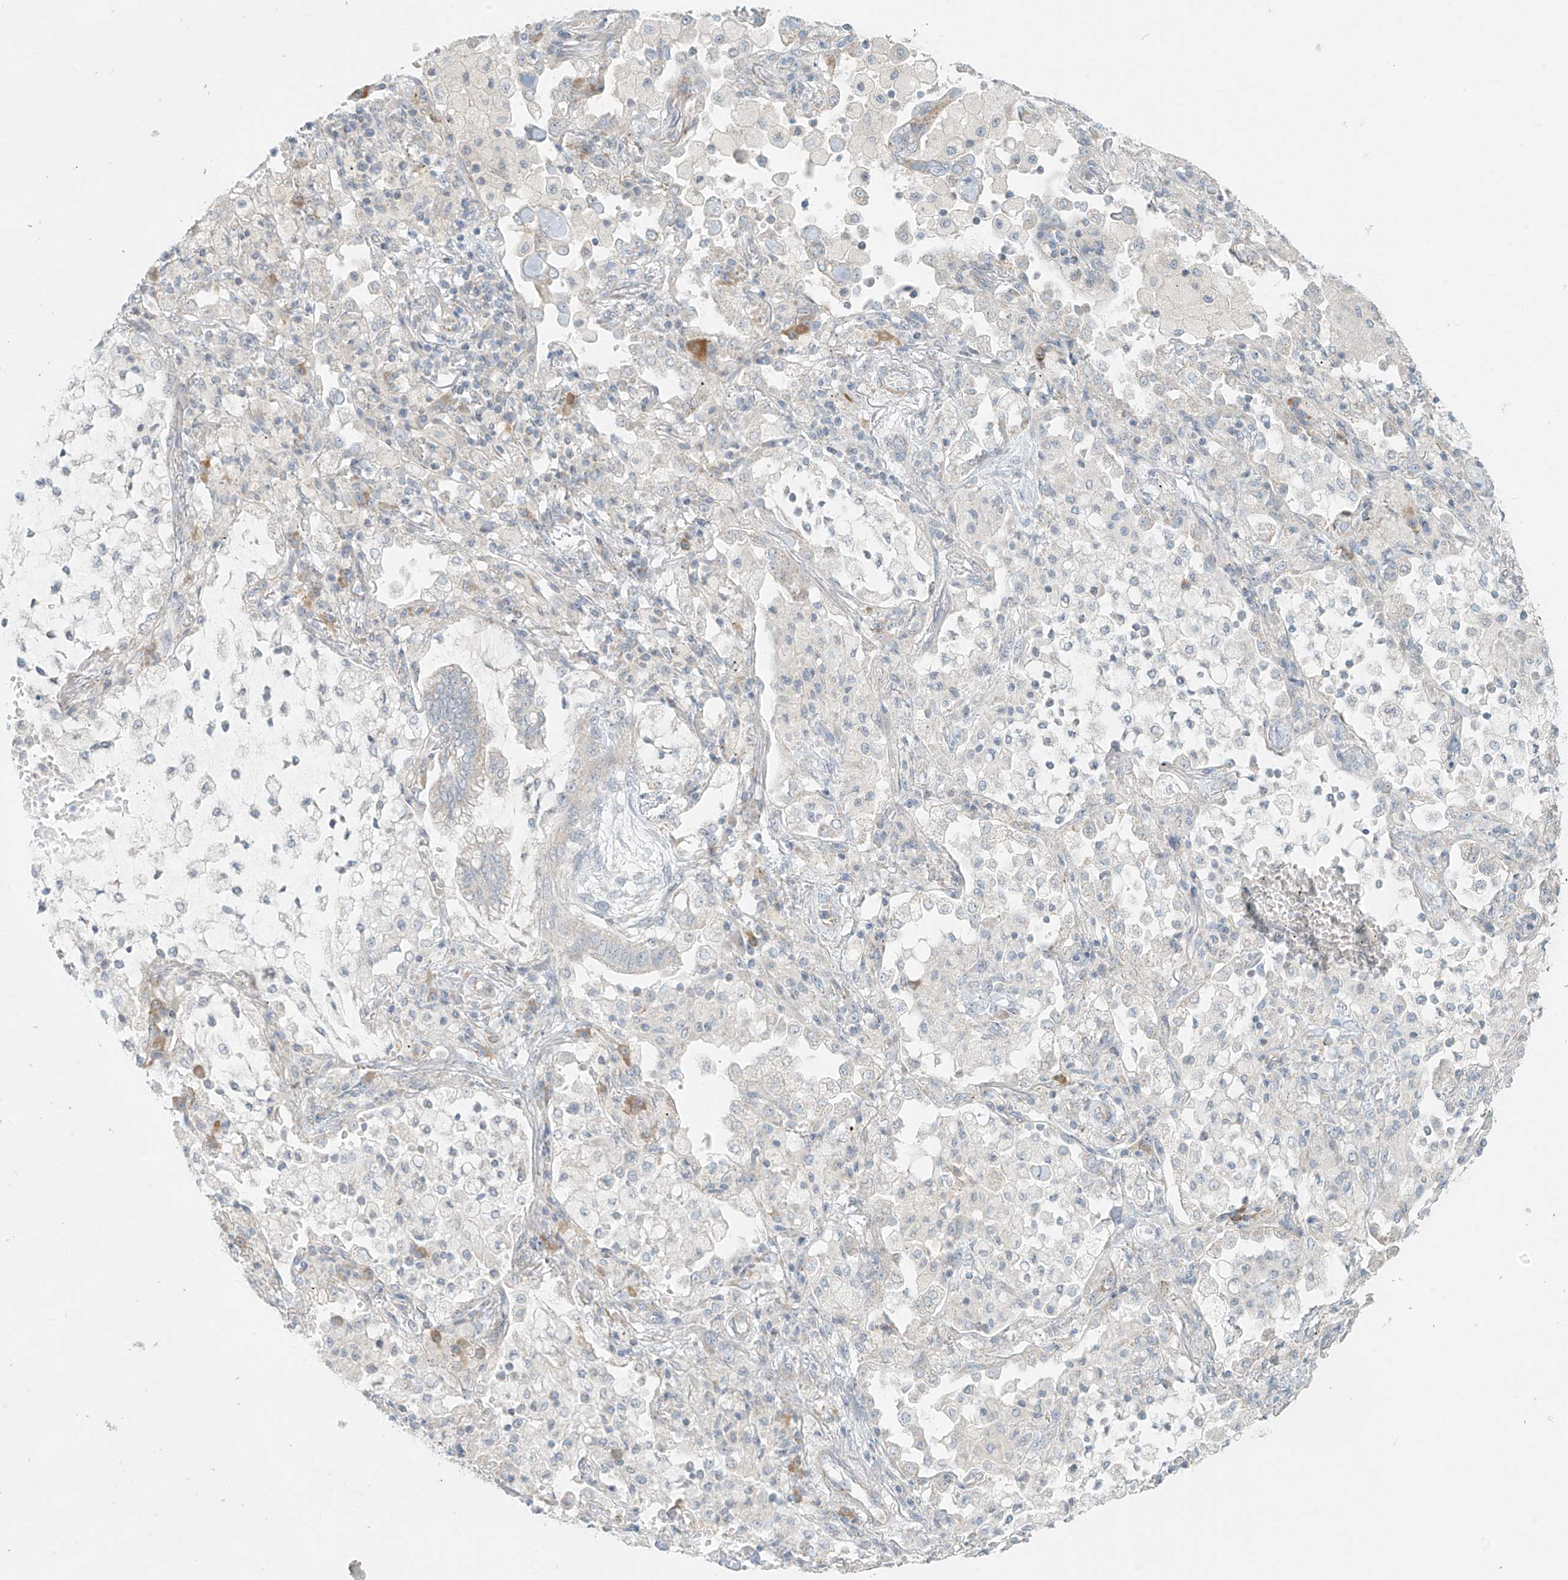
{"staining": {"intensity": "negative", "quantity": "none", "location": "none"}, "tissue": "lung cancer", "cell_type": "Tumor cells", "image_type": "cancer", "snomed": [{"axis": "morphology", "description": "Adenocarcinoma, NOS"}, {"axis": "topography", "description": "Lung"}], "caption": "This is an IHC histopathology image of human adenocarcinoma (lung). There is no positivity in tumor cells.", "gene": "UST", "patient": {"sex": "female", "age": 70}}